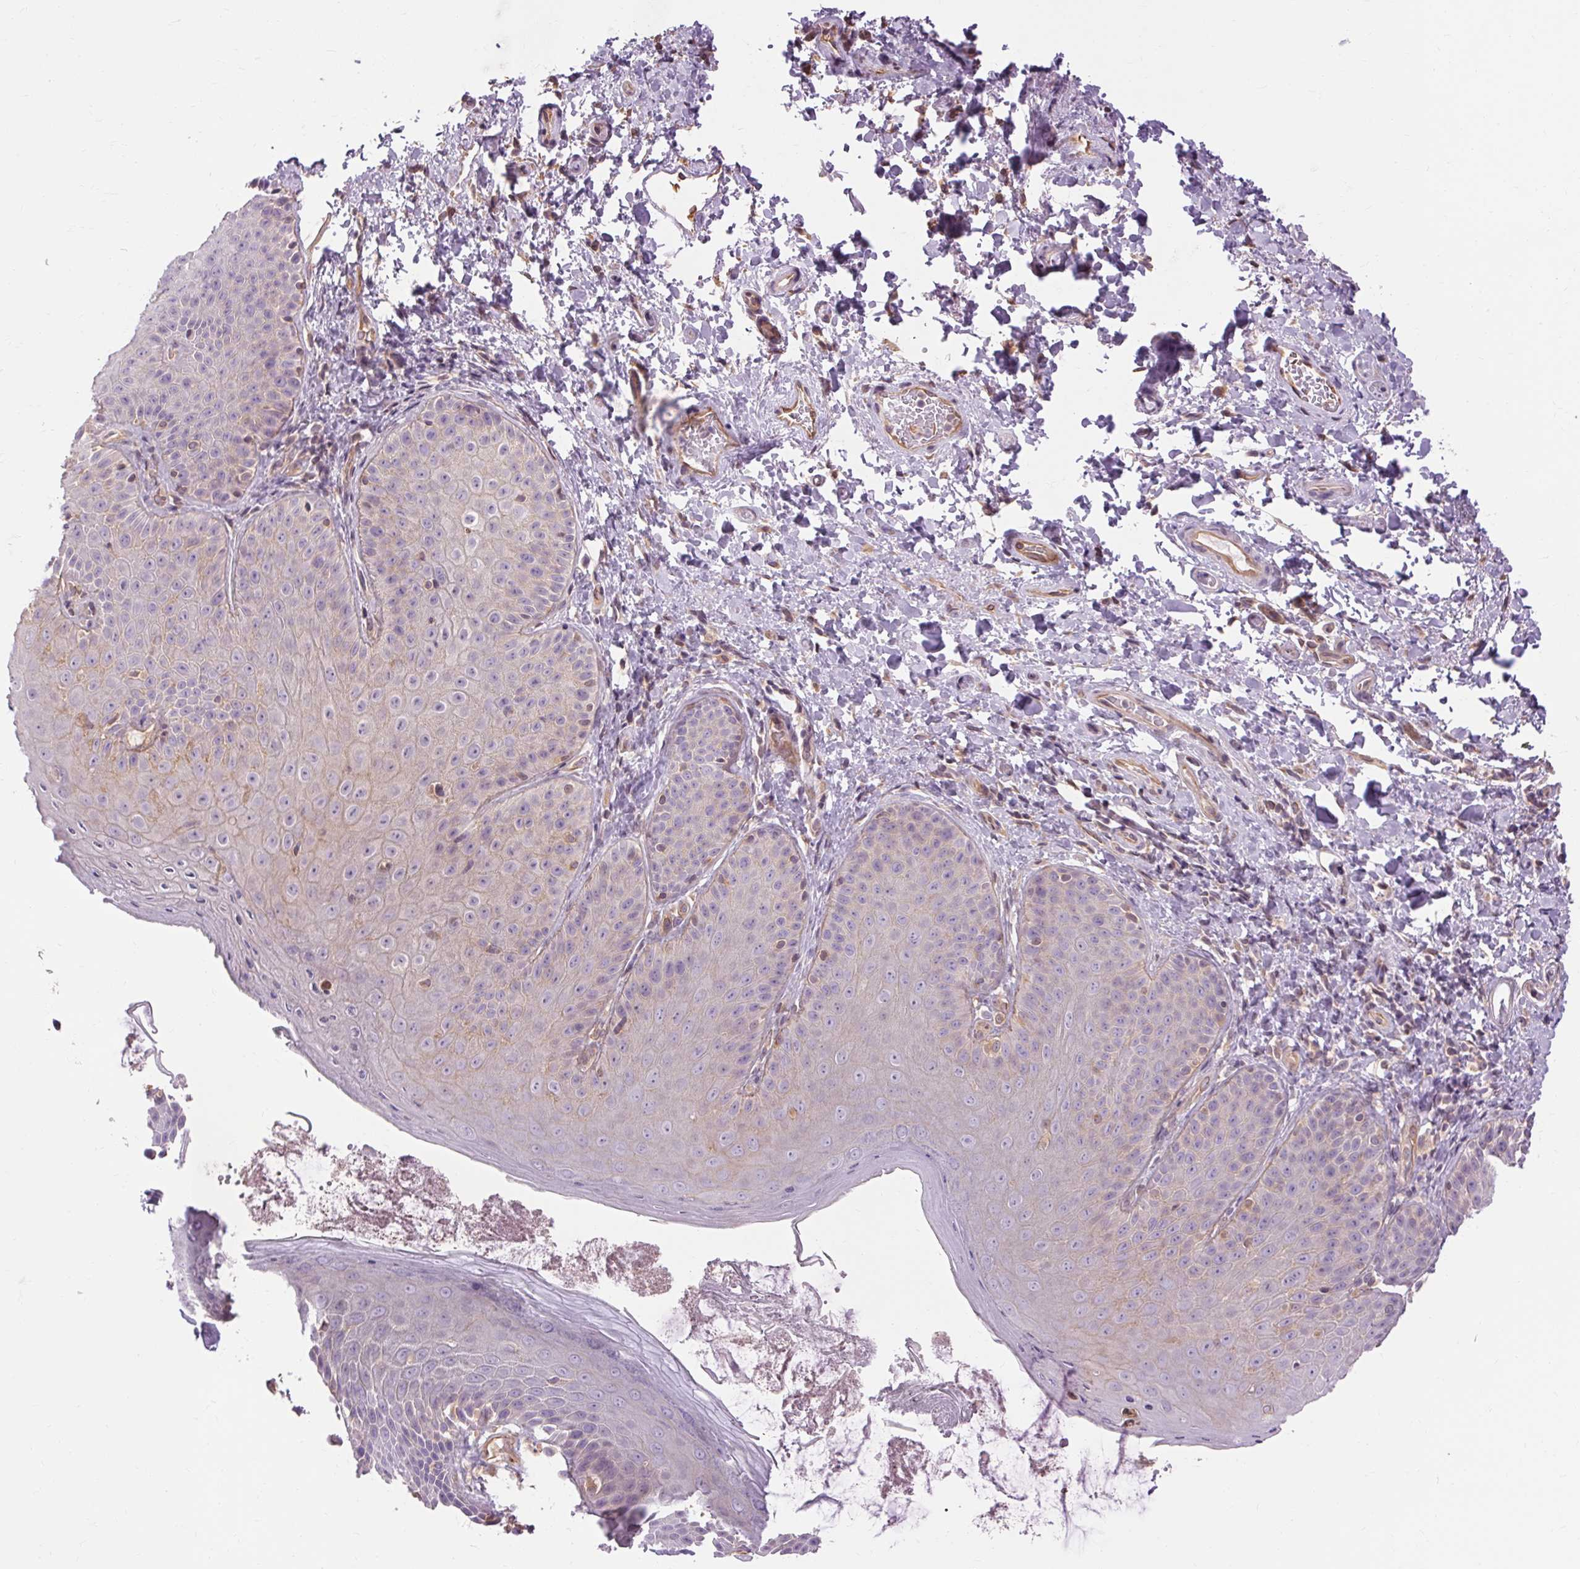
{"staining": {"intensity": "negative", "quantity": "none", "location": "none"}, "tissue": "skin", "cell_type": "Epidermal cells", "image_type": "normal", "snomed": [{"axis": "morphology", "description": "Normal tissue, NOS"}, {"axis": "topography", "description": "Anal"}, {"axis": "topography", "description": "Peripheral nerve tissue"}], "caption": "This histopathology image is of normal skin stained with immunohistochemistry (IHC) to label a protein in brown with the nuclei are counter-stained blue. There is no expression in epidermal cells. The staining is performed using DAB (3,3'-diaminobenzidine) brown chromogen with nuclei counter-stained in using hematoxylin.", "gene": "TM6SF1", "patient": {"sex": "male", "age": 51}}